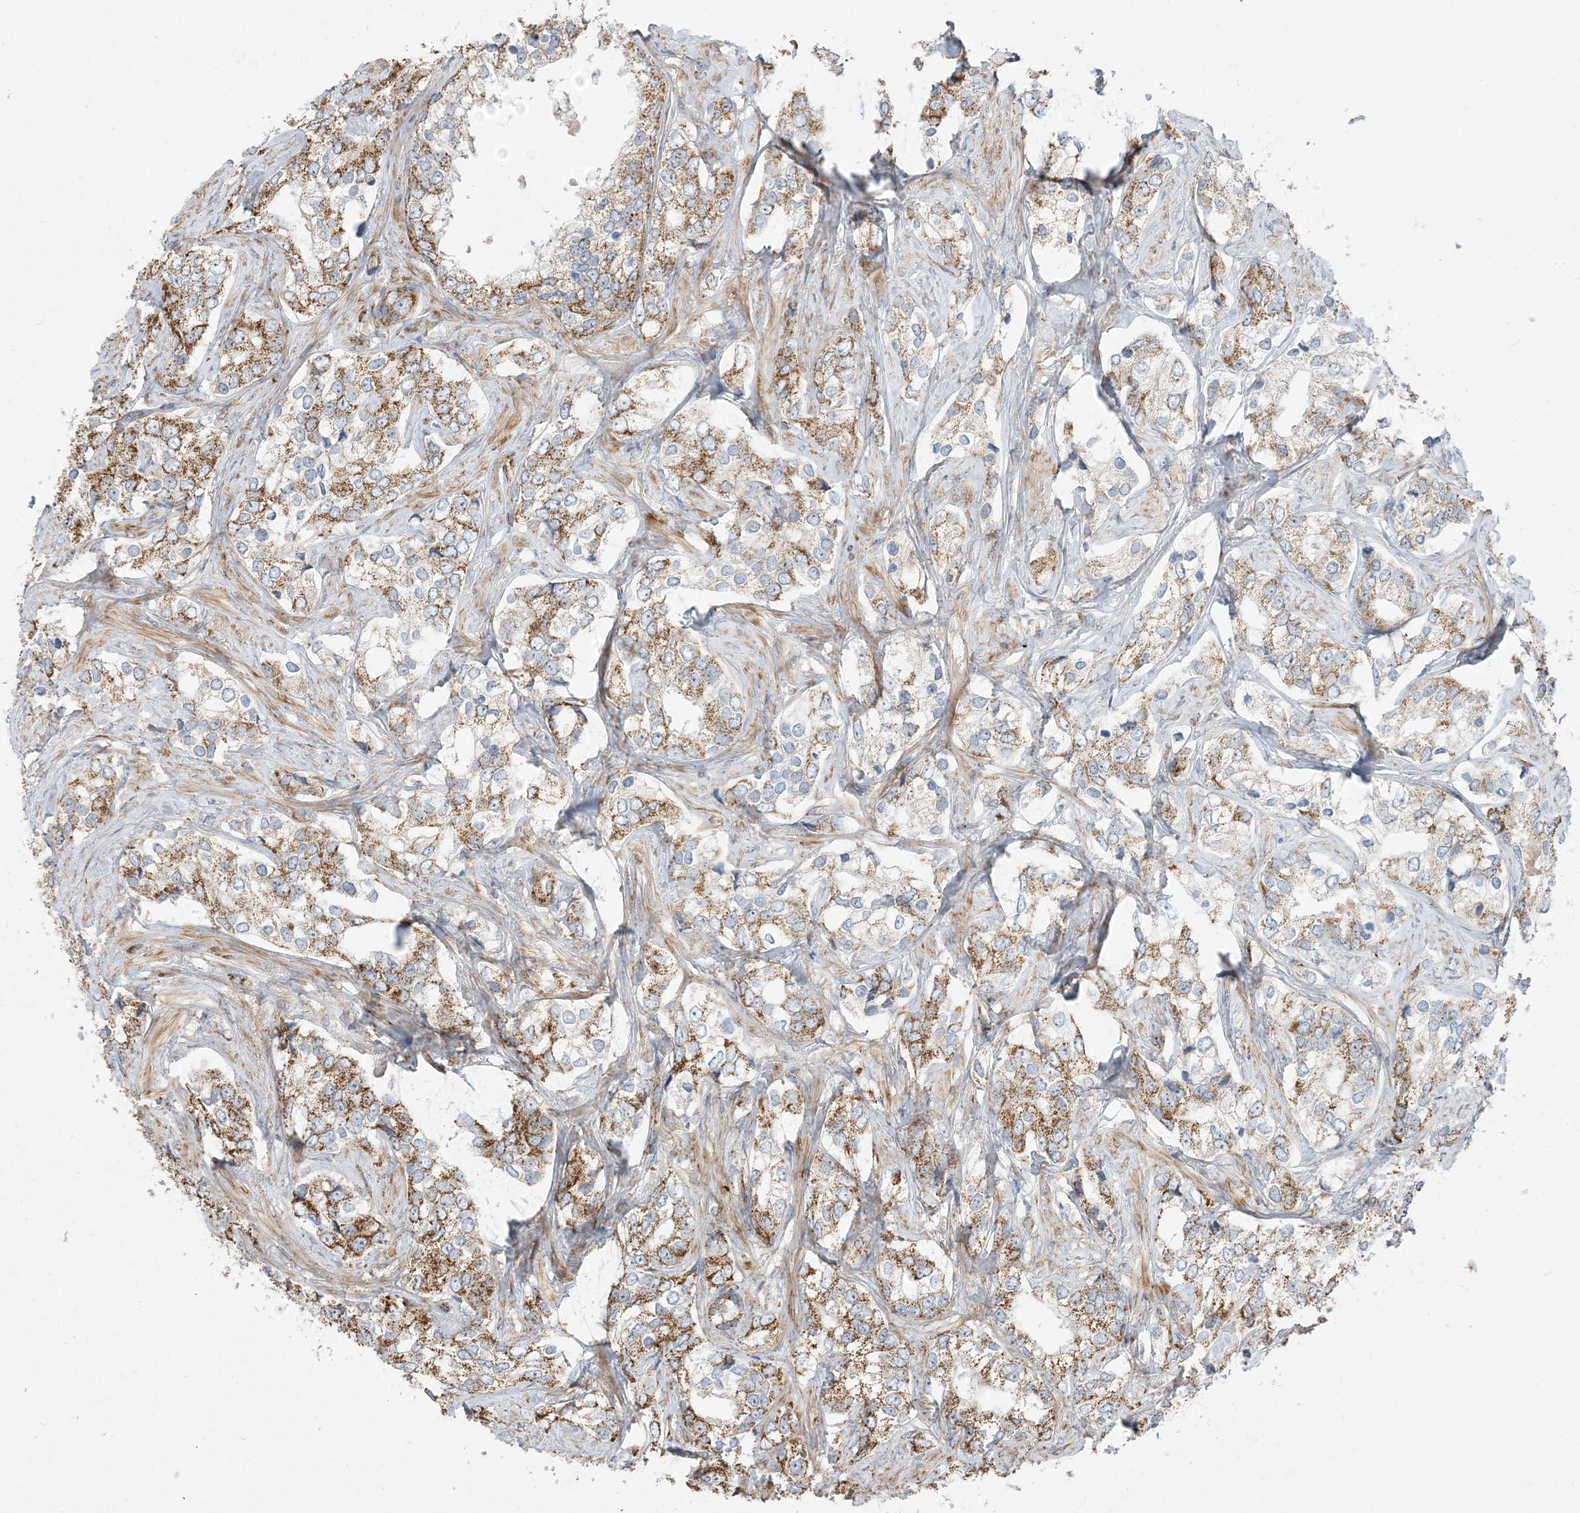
{"staining": {"intensity": "moderate", "quantity": "25%-75%", "location": "cytoplasmic/membranous"}, "tissue": "prostate cancer", "cell_type": "Tumor cells", "image_type": "cancer", "snomed": [{"axis": "morphology", "description": "Adenocarcinoma, High grade"}, {"axis": "topography", "description": "Prostate"}], "caption": "A medium amount of moderate cytoplasmic/membranous expression is present in approximately 25%-75% of tumor cells in prostate adenocarcinoma (high-grade) tissue.", "gene": "AARS2", "patient": {"sex": "male", "age": 66}}